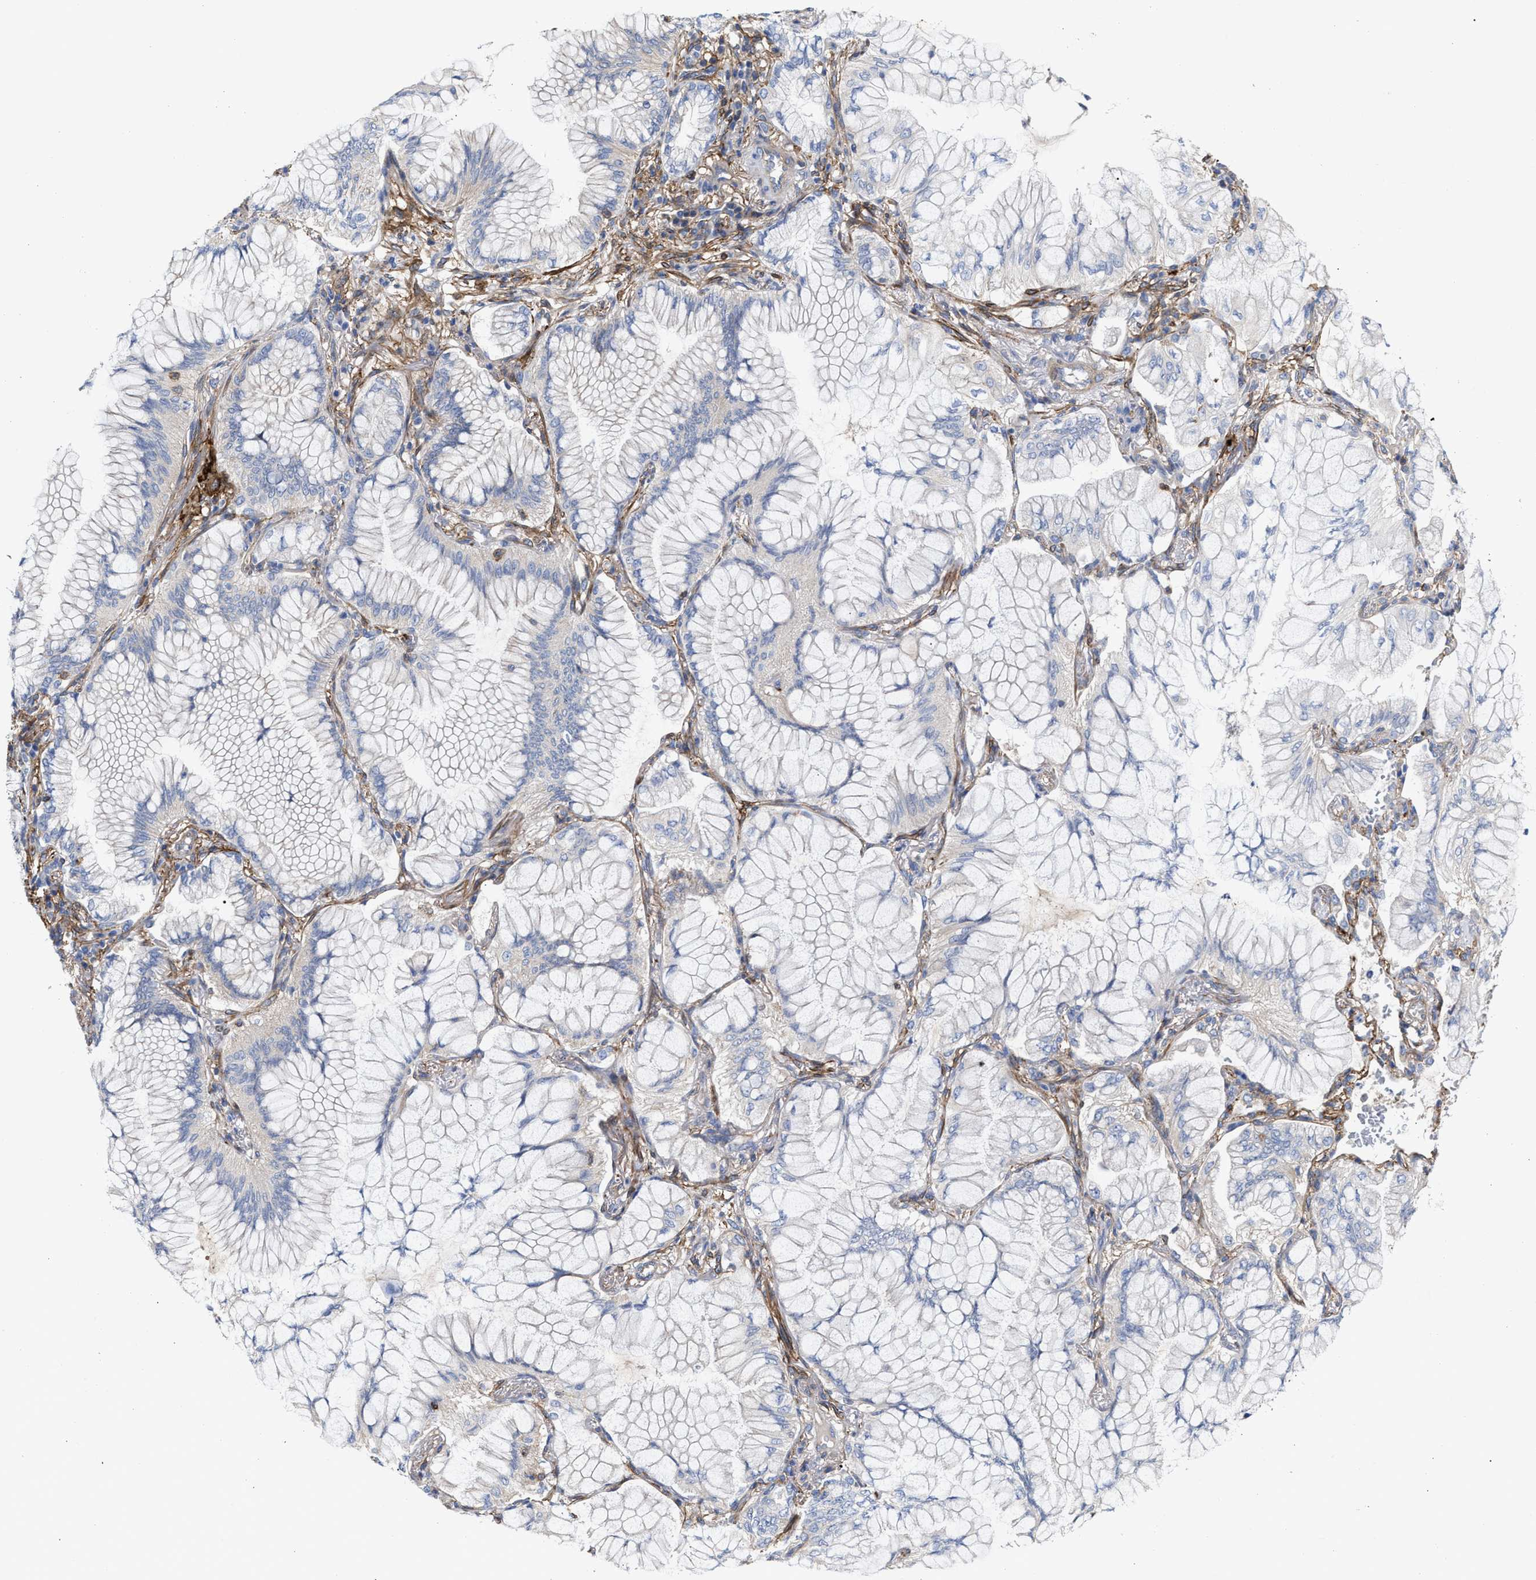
{"staining": {"intensity": "negative", "quantity": "none", "location": "none"}, "tissue": "lung cancer", "cell_type": "Tumor cells", "image_type": "cancer", "snomed": [{"axis": "morphology", "description": "Adenocarcinoma, NOS"}, {"axis": "topography", "description": "Lung"}], "caption": "Immunohistochemistry (IHC) of lung cancer (adenocarcinoma) reveals no positivity in tumor cells.", "gene": "HS3ST5", "patient": {"sex": "female", "age": 70}}